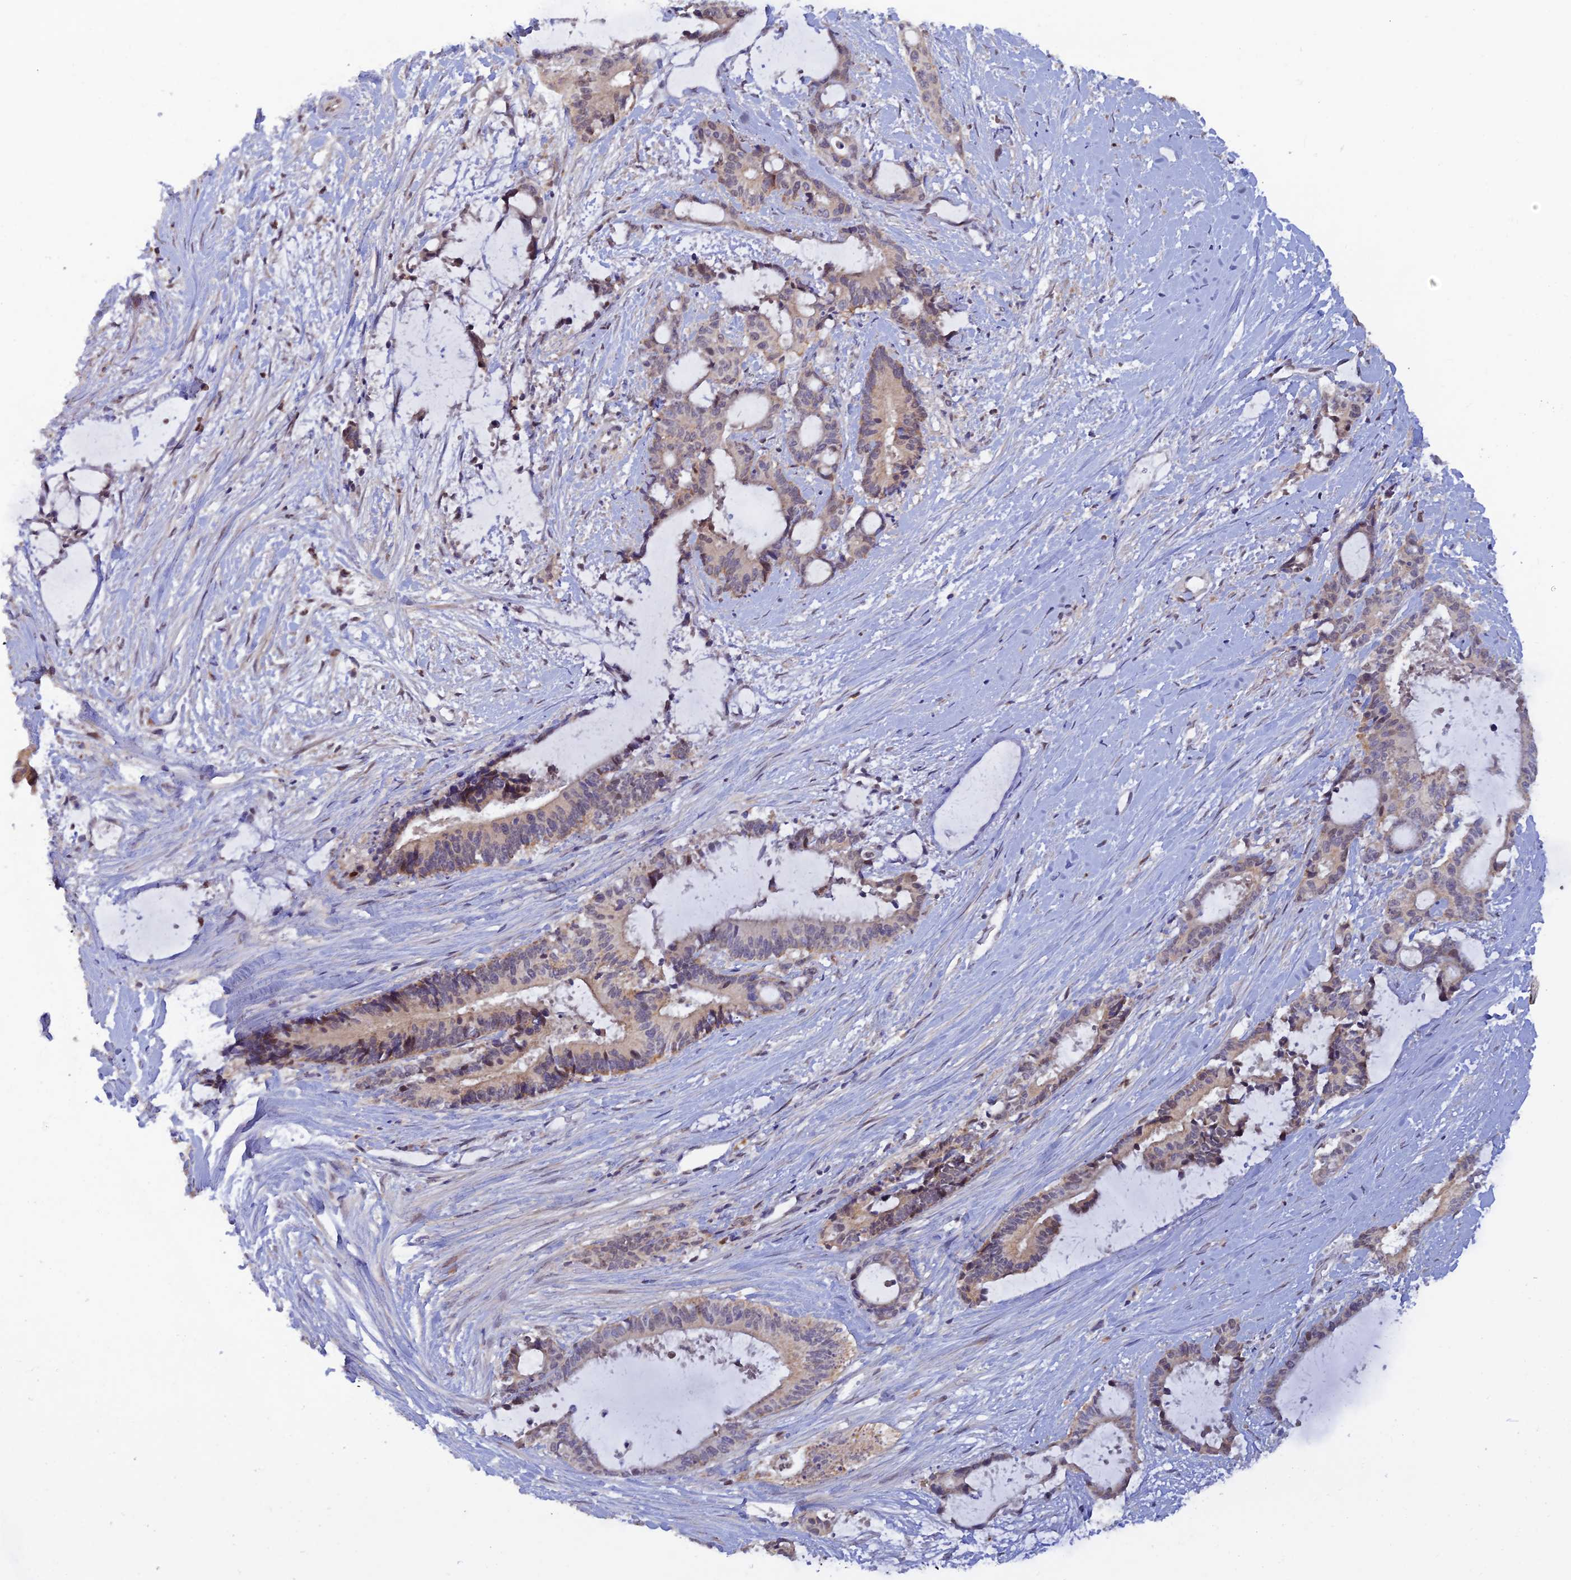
{"staining": {"intensity": "weak", "quantity": "<25%", "location": "cytoplasmic/membranous"}, "tissue": "liver cancer", "cell_type": "Tumor cells", "image_type": "cancer", "snomed": [{"axis": "morphology", "description": "Normal tissue, NOS"}, {"axis": "morphology", "description": "Cholangiocarcinoma"}, {"axis": "topography", "description": "Liver"}, {"axis": "topography", "description": "Peripheral nerve tissue"}], "caption": "Immunohistochemistry (IHC) of human liver cancer (cholangiocarcinoma) displays no expression in tumor cells.", "gene": "FASTKD5", "patient": {"sex": "female", "age": 73}}